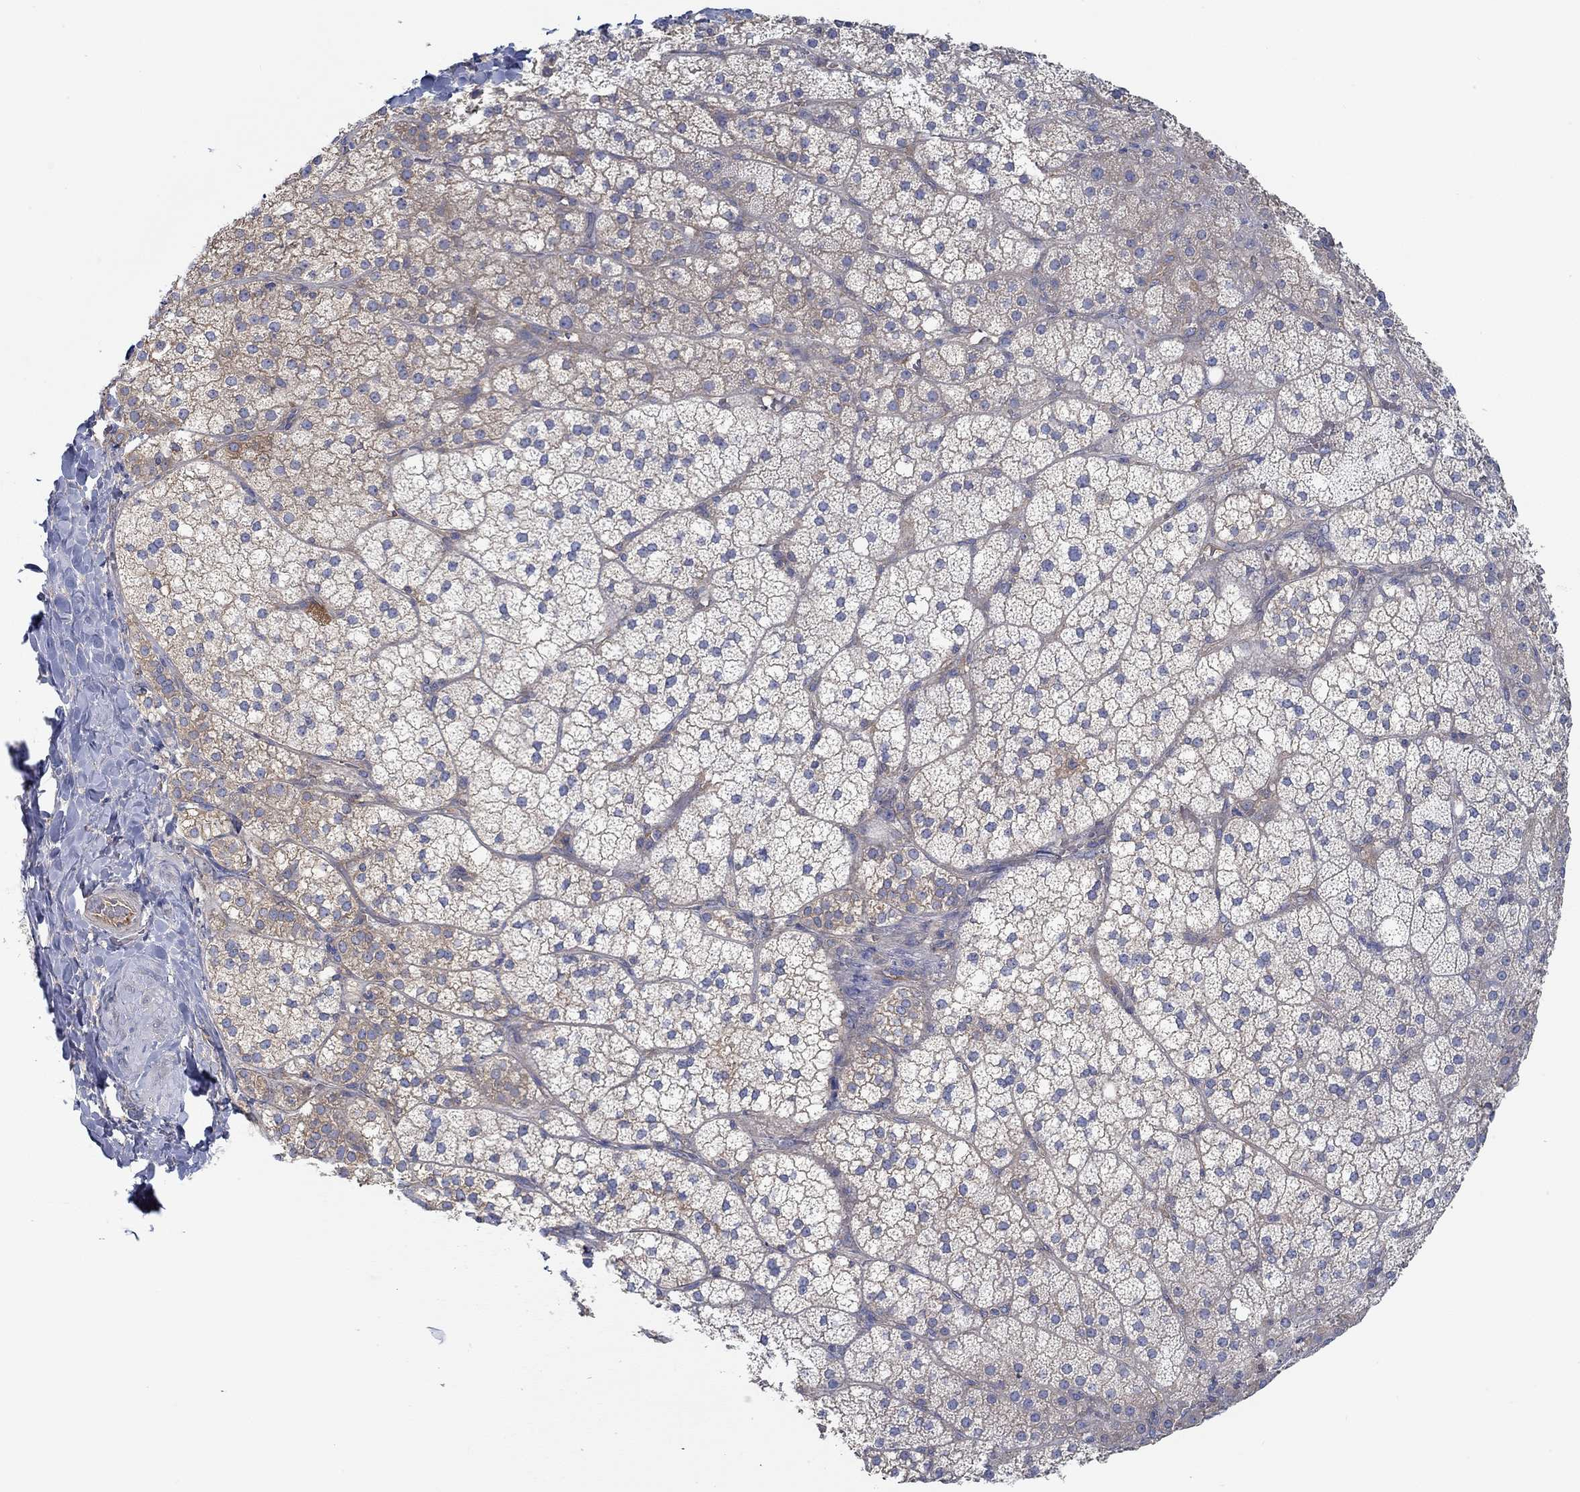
{"staining": {"intensity": "weak", "quantity": ">75%", "location": "cytoplasmic/membranous"}, "tissue": "adrenal gland", "cell_type": "Glandular cells", "image_type": "normal", "snomed": [{"axis": "morphology", "description": "Normal tissue, NOS"}, {"axis": "topography", "description": "Adrenal gland"}], "caption": "Immunohistochemical staining of normal human adrenal gland exhibits weak cytoplasmic/membranous protein staining in approximately >75% of glandular cells.", "gene": "SPAG9", "patient": {"sex": "male", "age": 53}}